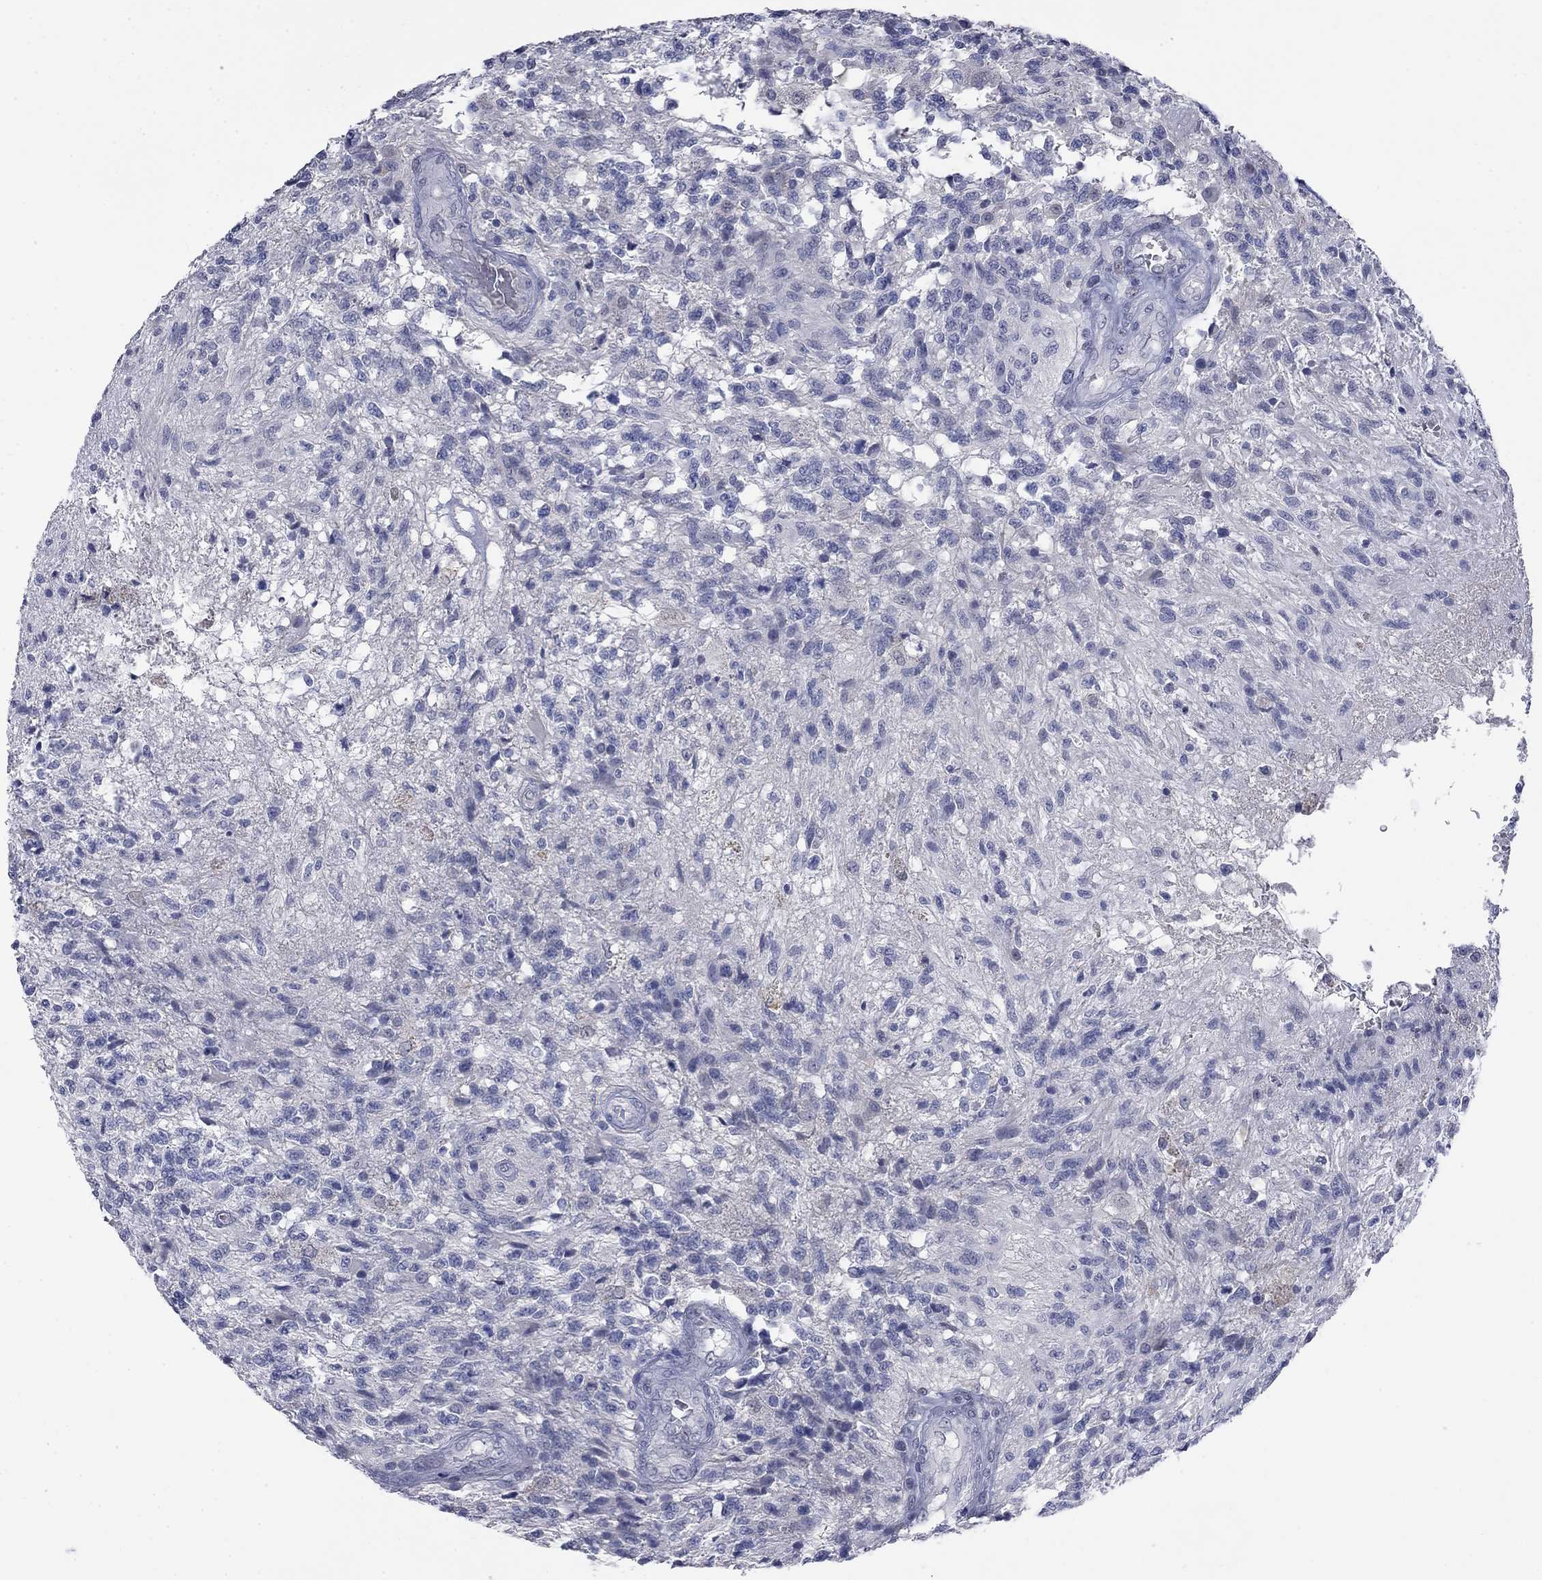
{"staining": {"intensity": "negative", "quantity": "none", "location": "none"}, "tissue": "glioma", "cell_type": "Tumor cells", "image_type": "cancer", "snomed": [{"axis": "morphology", "description": "Glioma, malignant, High grade"}, {"axis": "topography", "description": "Brain"}], "caption": "The photomicrograph reveals no significant positivity in tumor cells of glioma.", "gene": "SLC51A", "patient": {"sex": "male", "age": 56}}